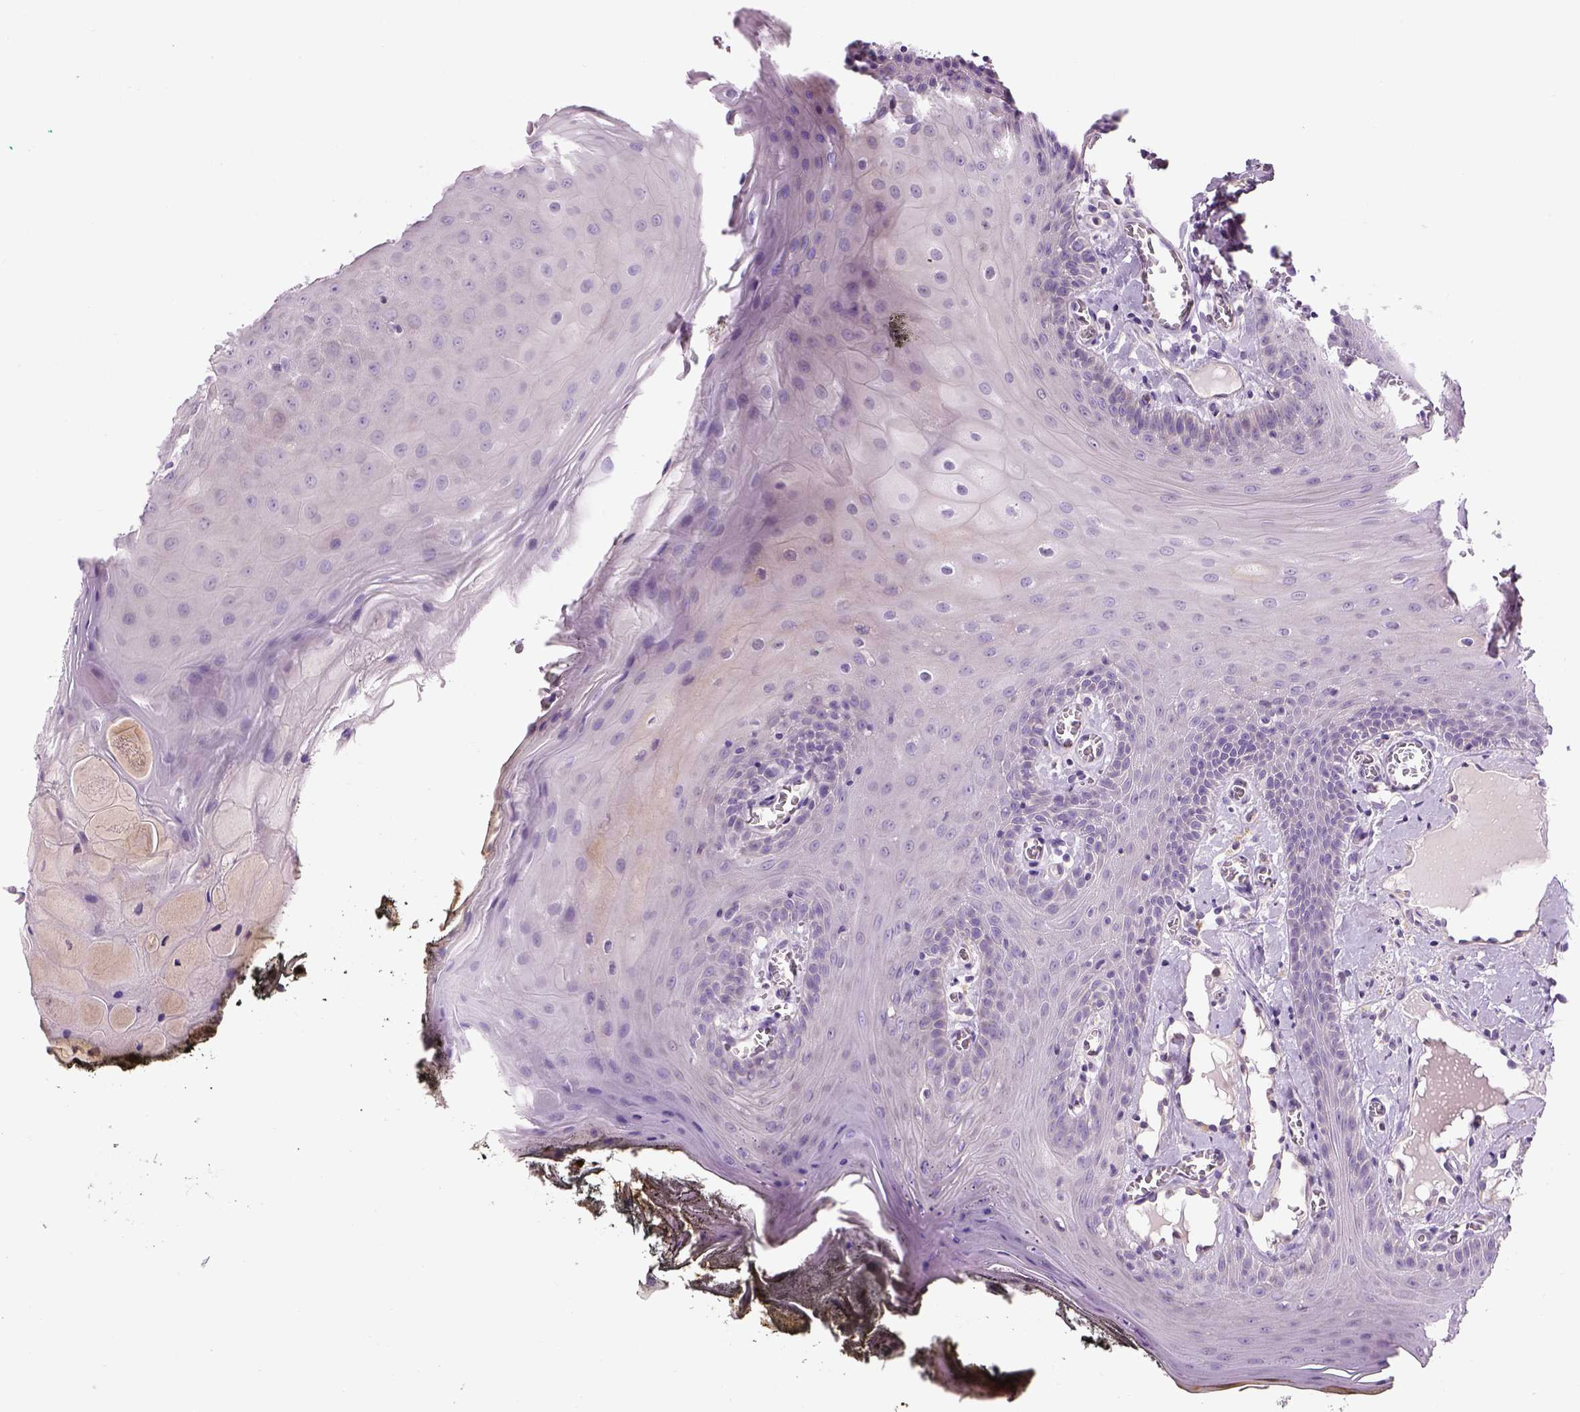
{"staining": {"intensity": "weak", "quantity": "<25%", "location": "cytoplasmic/membranous"}, "tissue": "oral mucosa", "cell_type": "Squamous epithelial cells", "image_type": "normal", "snomed": [{"axis": "morphology", "description": "Normal tissue, NOS"}, {"axis": "topography", "description": "Oral tissue"}], "caption": "Immunohistochemistry of unremarkable human oral mucosa displays no expression in squamous epithelial cells.", "gene": "IFT52", "patient": {"sex": "male", "age": 9}}